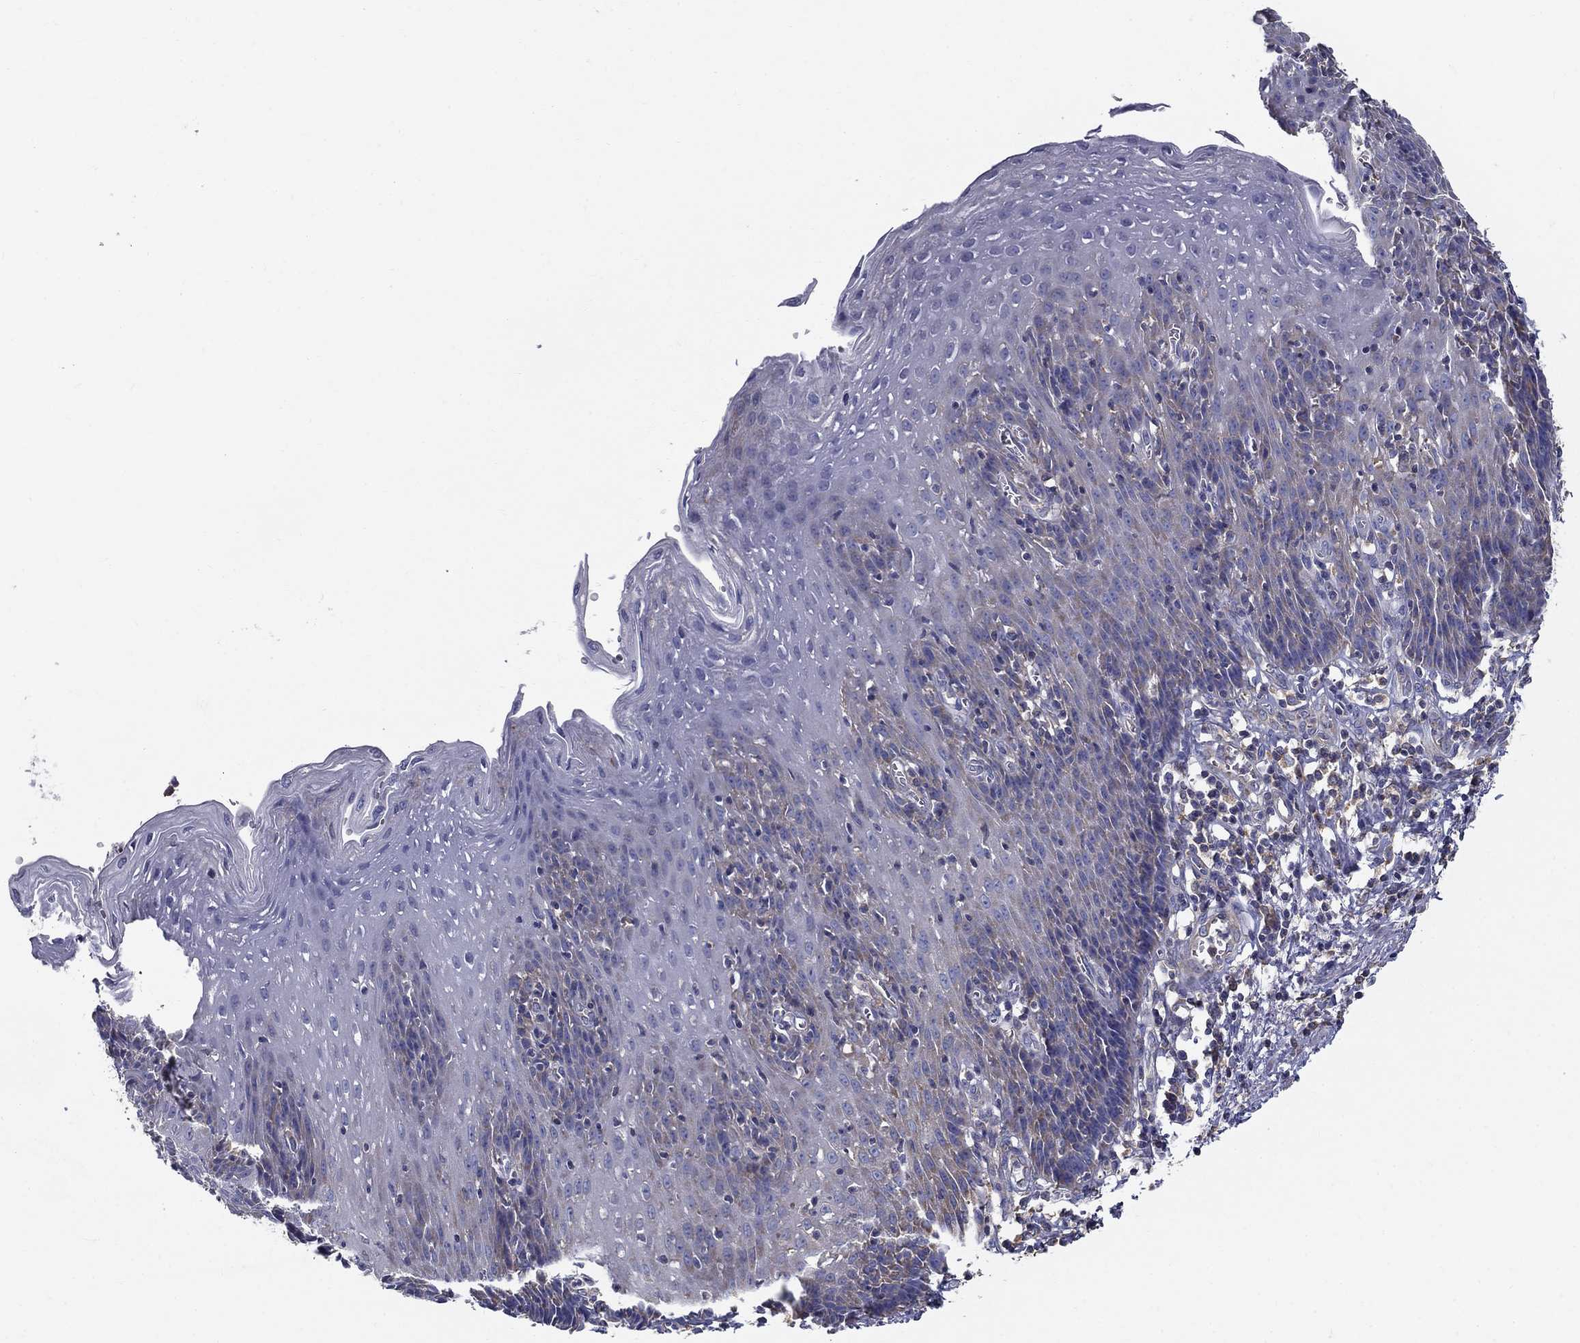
{"staining": {"intensity": "negative", "quantity": "none", "location": "none"}, "tissue": "esophagus", "cell_type": "Squamous epithelial cells", "image_type": "normal", "snomed": [{"axis": "morphology", "description": "Normal tissue, NOS"}, {"axis": "topography", "description": "Esophagus"}], "caption": "DAB immunohistochemical staining of unremarkable esophagus exhibits no significant expression in squamous epithelial cells.", "gene": "NME5", "patient": {"sex": "male", "age": 57}}